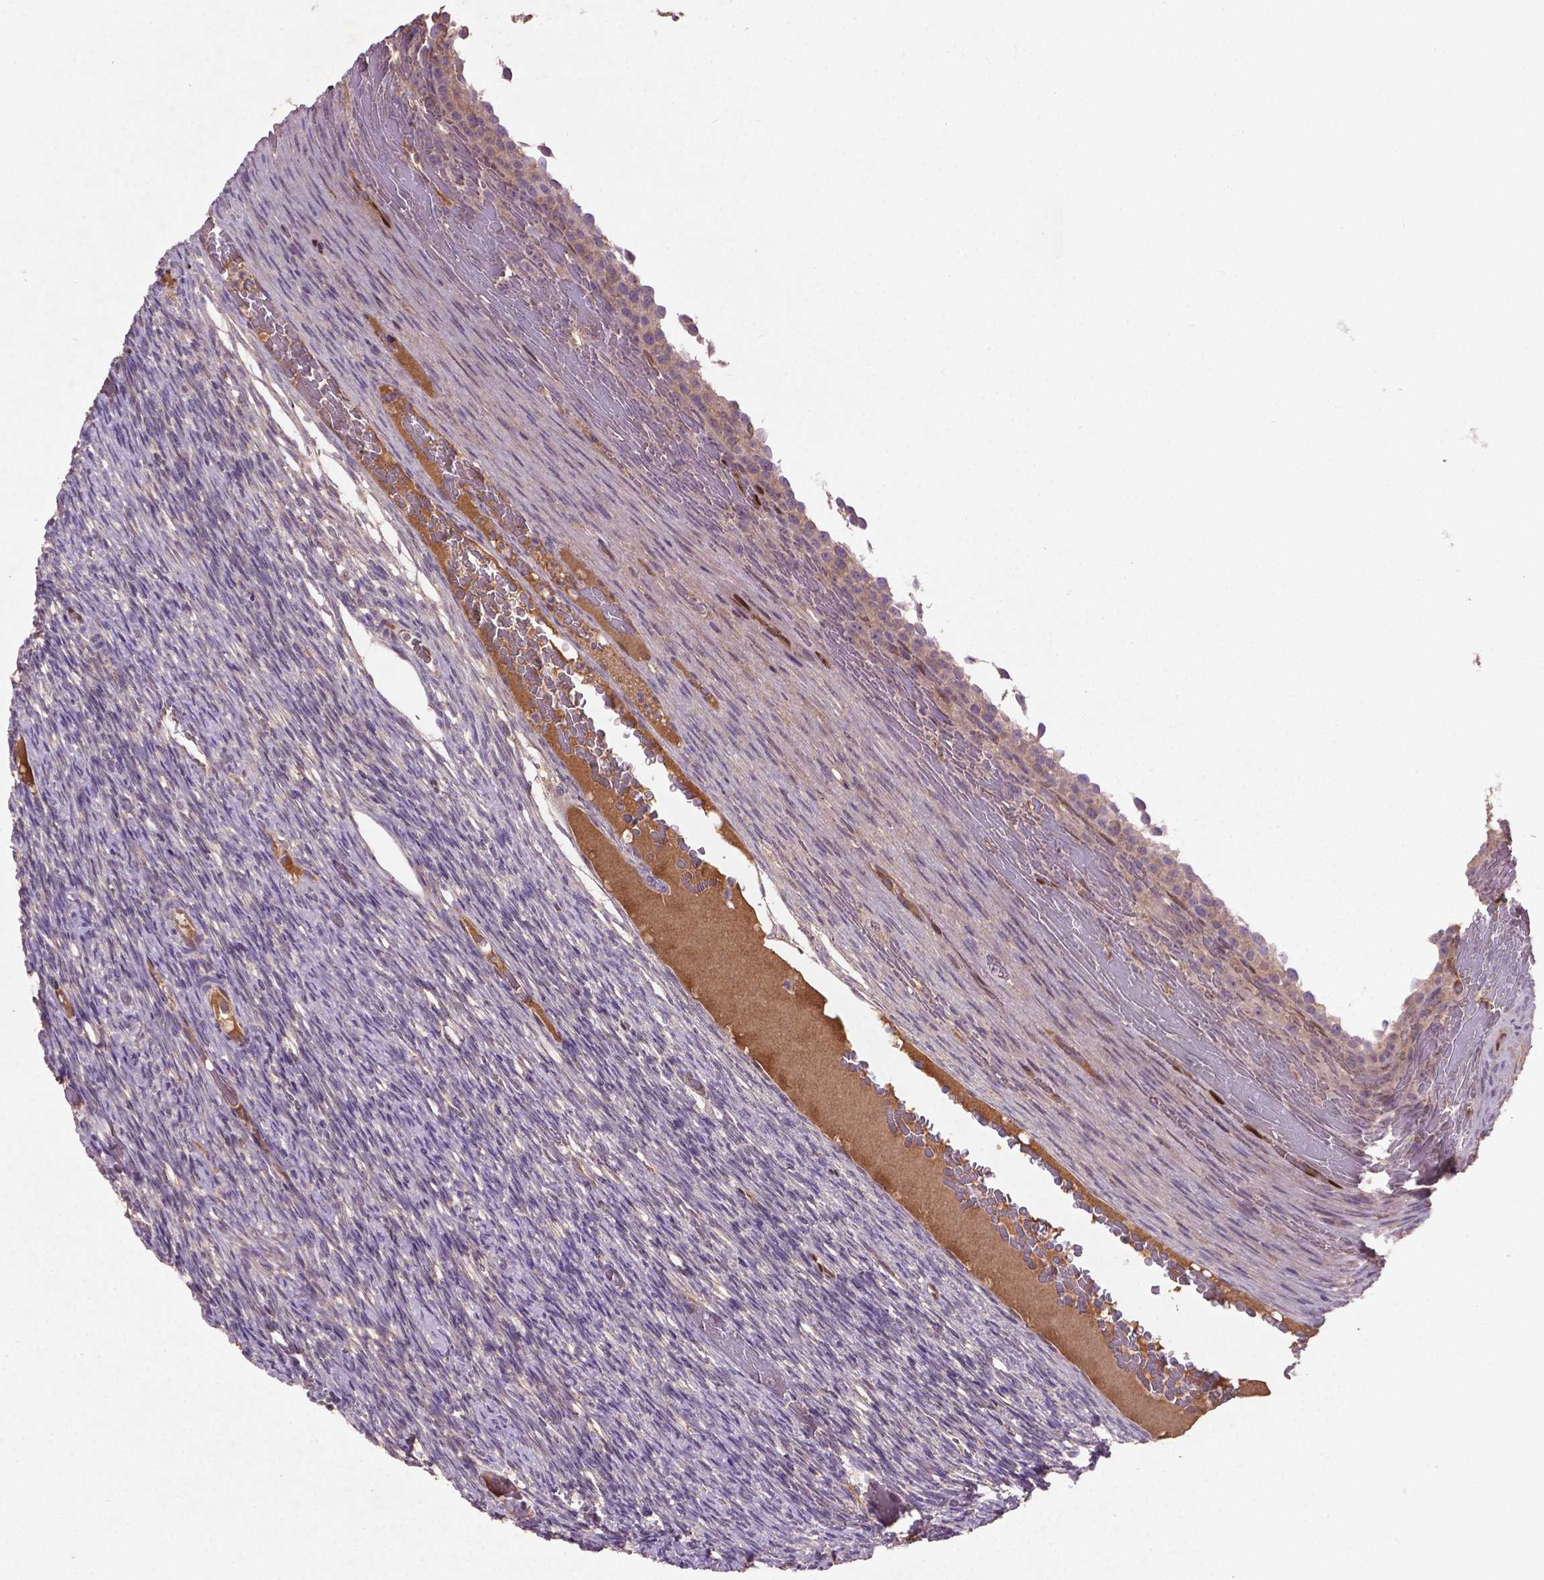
{"staining": {"intensity": "negative", "quantity": "none", "location": "none"}, "tissue": "ovary", "cell_type": "Ovarian stroma cells", "image_type": "normal", "snomed": [{"axis": "morphology", "description": "Normal tissue, NOS"}, {"axis": "topography", "description": "Ovary"}], "caption": "Immunohistochemical staining of normal ovary displays no significant staining in ovarian stroma cells. (DAB (3,3'-diaminobenzidine) immunohistochemistry visualized using brightfield microscopy, high magnification).", "gene": "SOX17", "patient": {"sex": "female", "age": 34}}